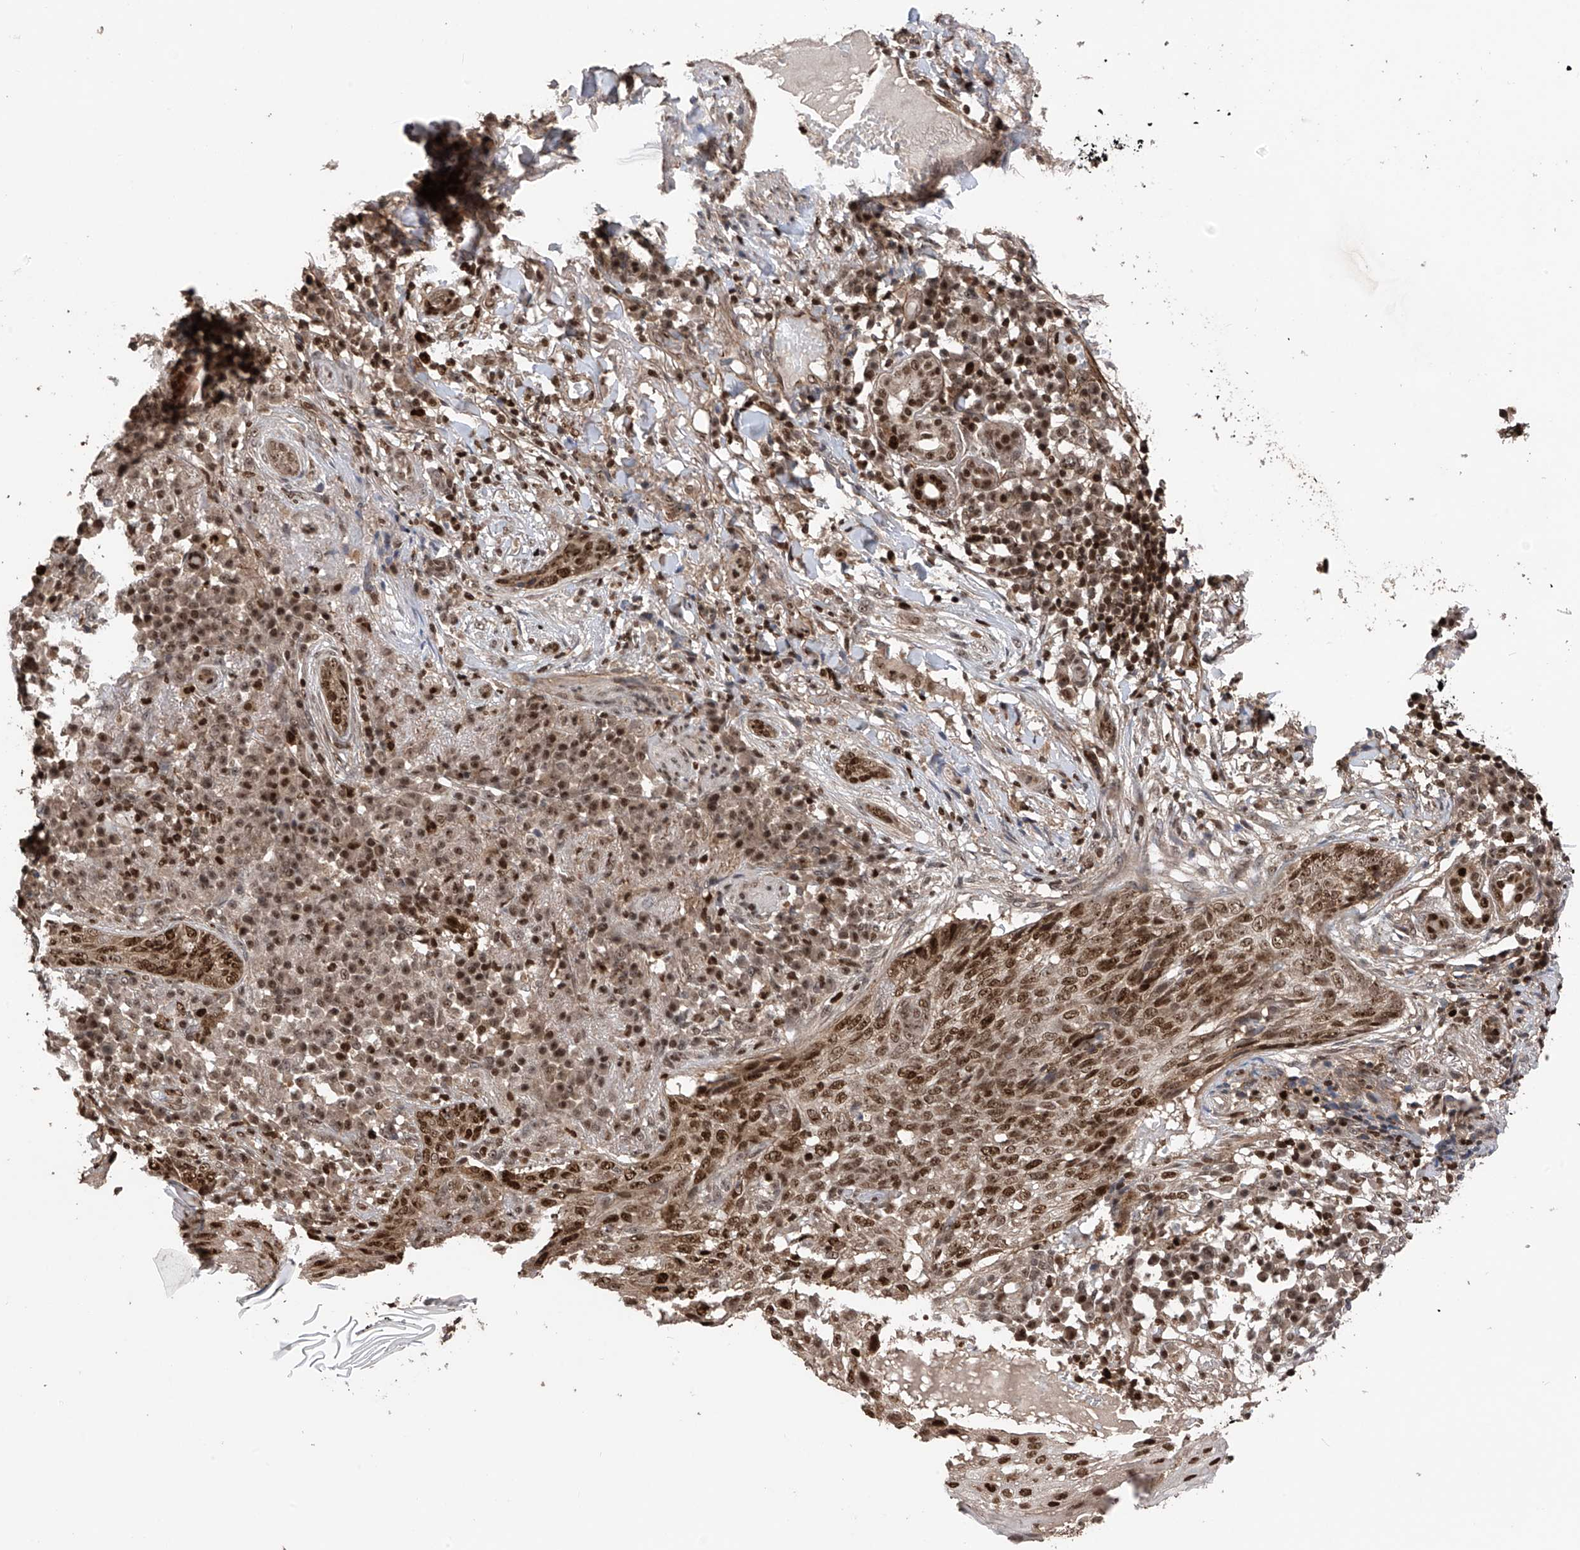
{"staining": {"intensity": "strong", "quantity": ">75%", "location": "nuclear"}, "tissue": "skin cancer", "cell_type": "Tumor cells", "image_type": "cancer", "snomed": [{"axis": "morphology", "description": "Basal cell carcinoma"}, {"axis": "topography", "description": "Skin"}], "caption": "Immunohistochemistry (IHC) histopathology image of neoplastic tissue: human skin basal cell carcinoma stained using immunohistochemistry reveals high levels of strong protein expression localized specifically in the nuclear of tumor cells, appearing as a nuclear brown color.", "gene": "DNAJC9", "patient": {"sex": "male", "age": 85}}